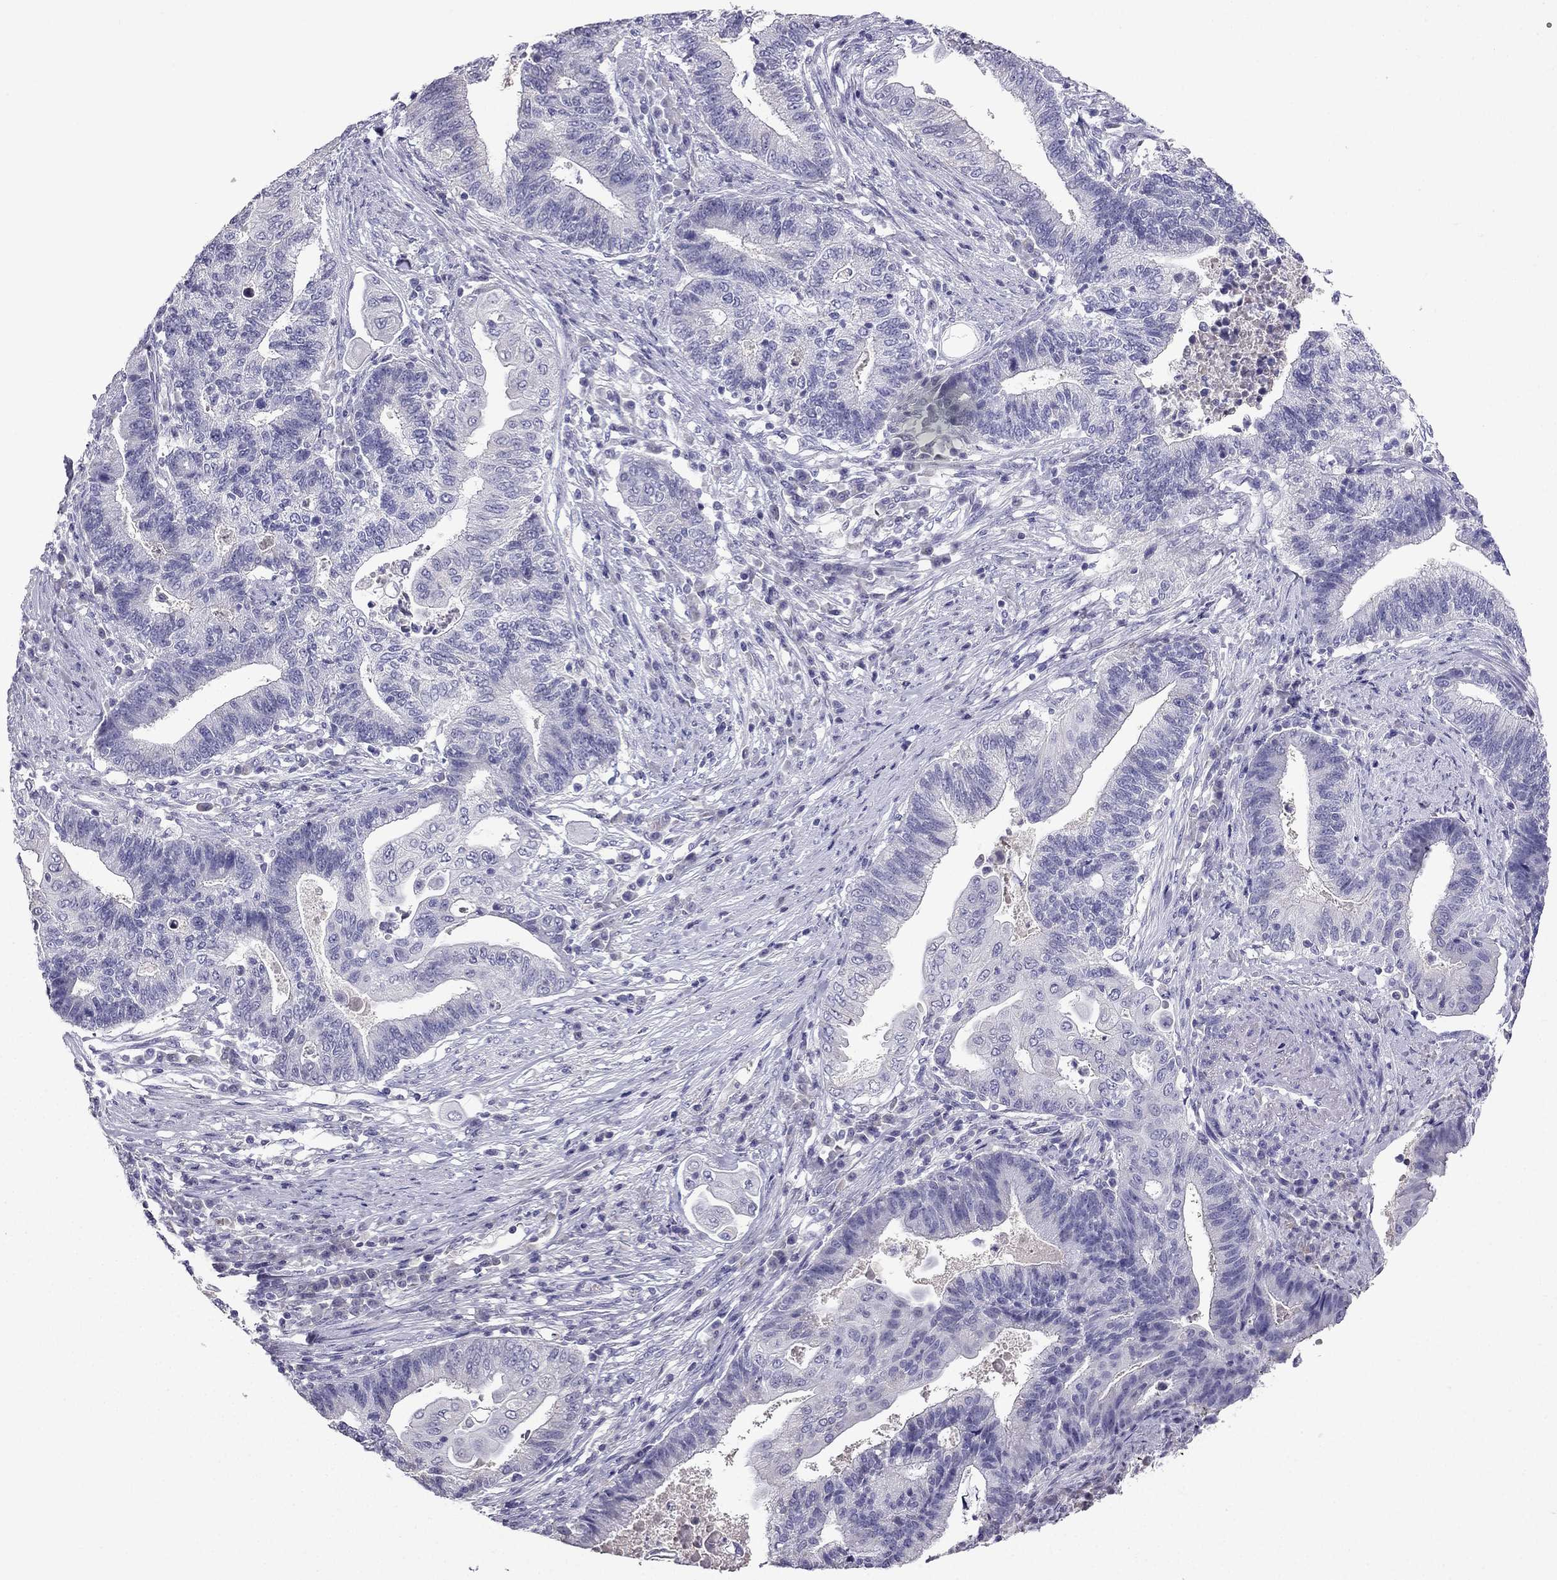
{"staining": {"intensity": "negative", "quantity": "none", "location": "none"}, "tissue": "endometrial cancer", "cell_type": "Tumor cells", "image_type": "cancer", "snomed": [{"axis": "morphology", "description": "Adenocarcinoma, NOS"}, {"axis": "topography", "description": "Uterus"}, {"axis": "topography", "description": "Endometrium"}], "caption": "High power microscopy histopathology image of an IHC image of endometrial cancer, revealing no significant staining in tumor cells.", "gene": "NPTX1", "patient": {"sex": "female", "age": 54}}